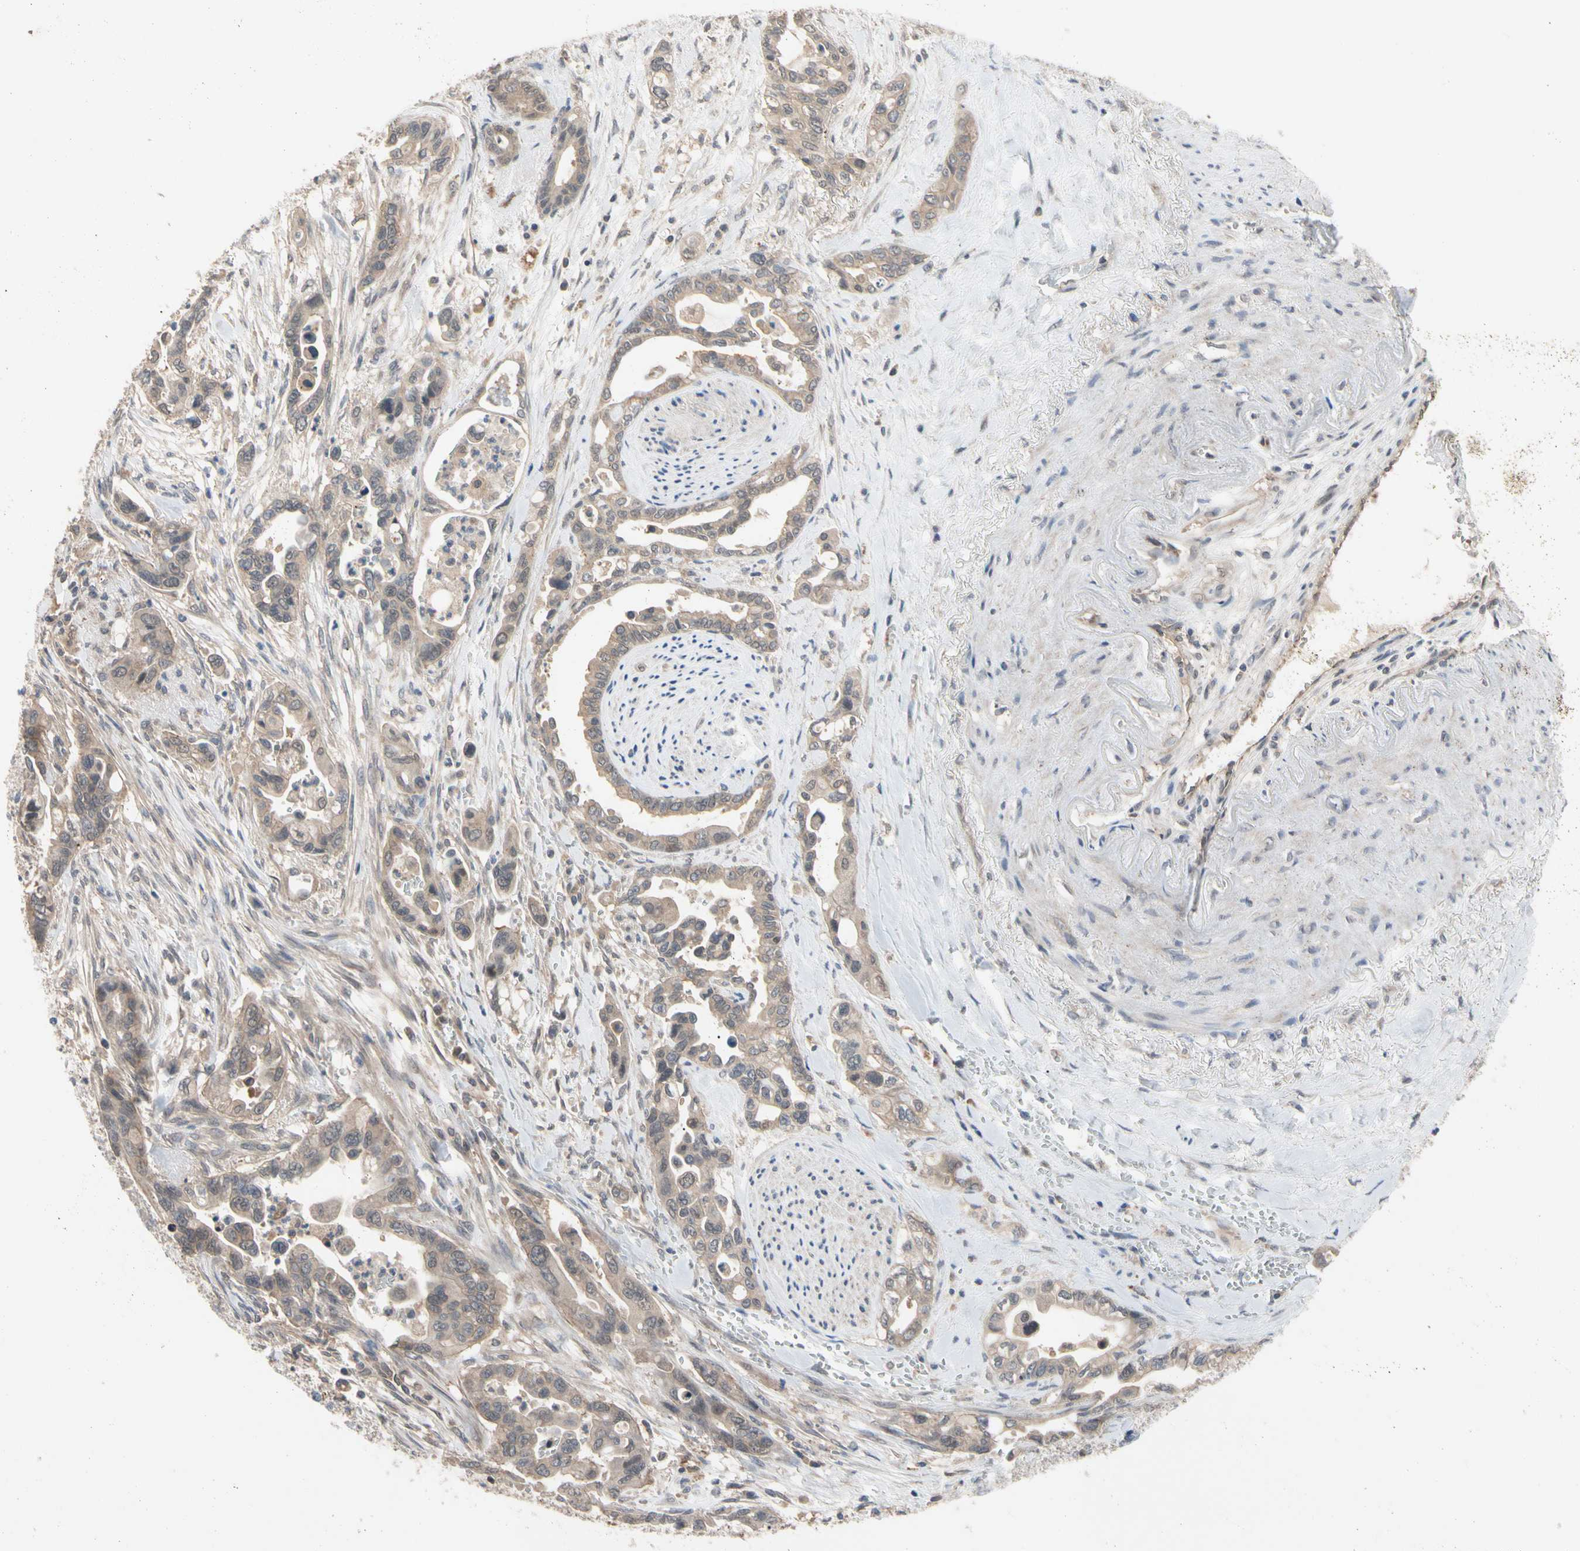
{"staining": {"intensity": "moderate", "quantity": ">75%", "location": "cytoplasmic/membranous"}, "tissue": "pancreatic cancer", "cell_type": "Tumor cells", "image_type": "cancer", "snomed": [{"axis": "morphology", "description": "Adenocarcinoma, NOS"}, {"axis": "topography", "description": "Pancreas"}], "caption": "Moderate cytoplasmic/membranous expression for a protein is seen in approximately >75% of tumor cells of adenocarcinoma (pancreatic) using immunohistochemistry (IHC).", "gene": "DPP8", "patient": {"sex": "male", "age": 70}}